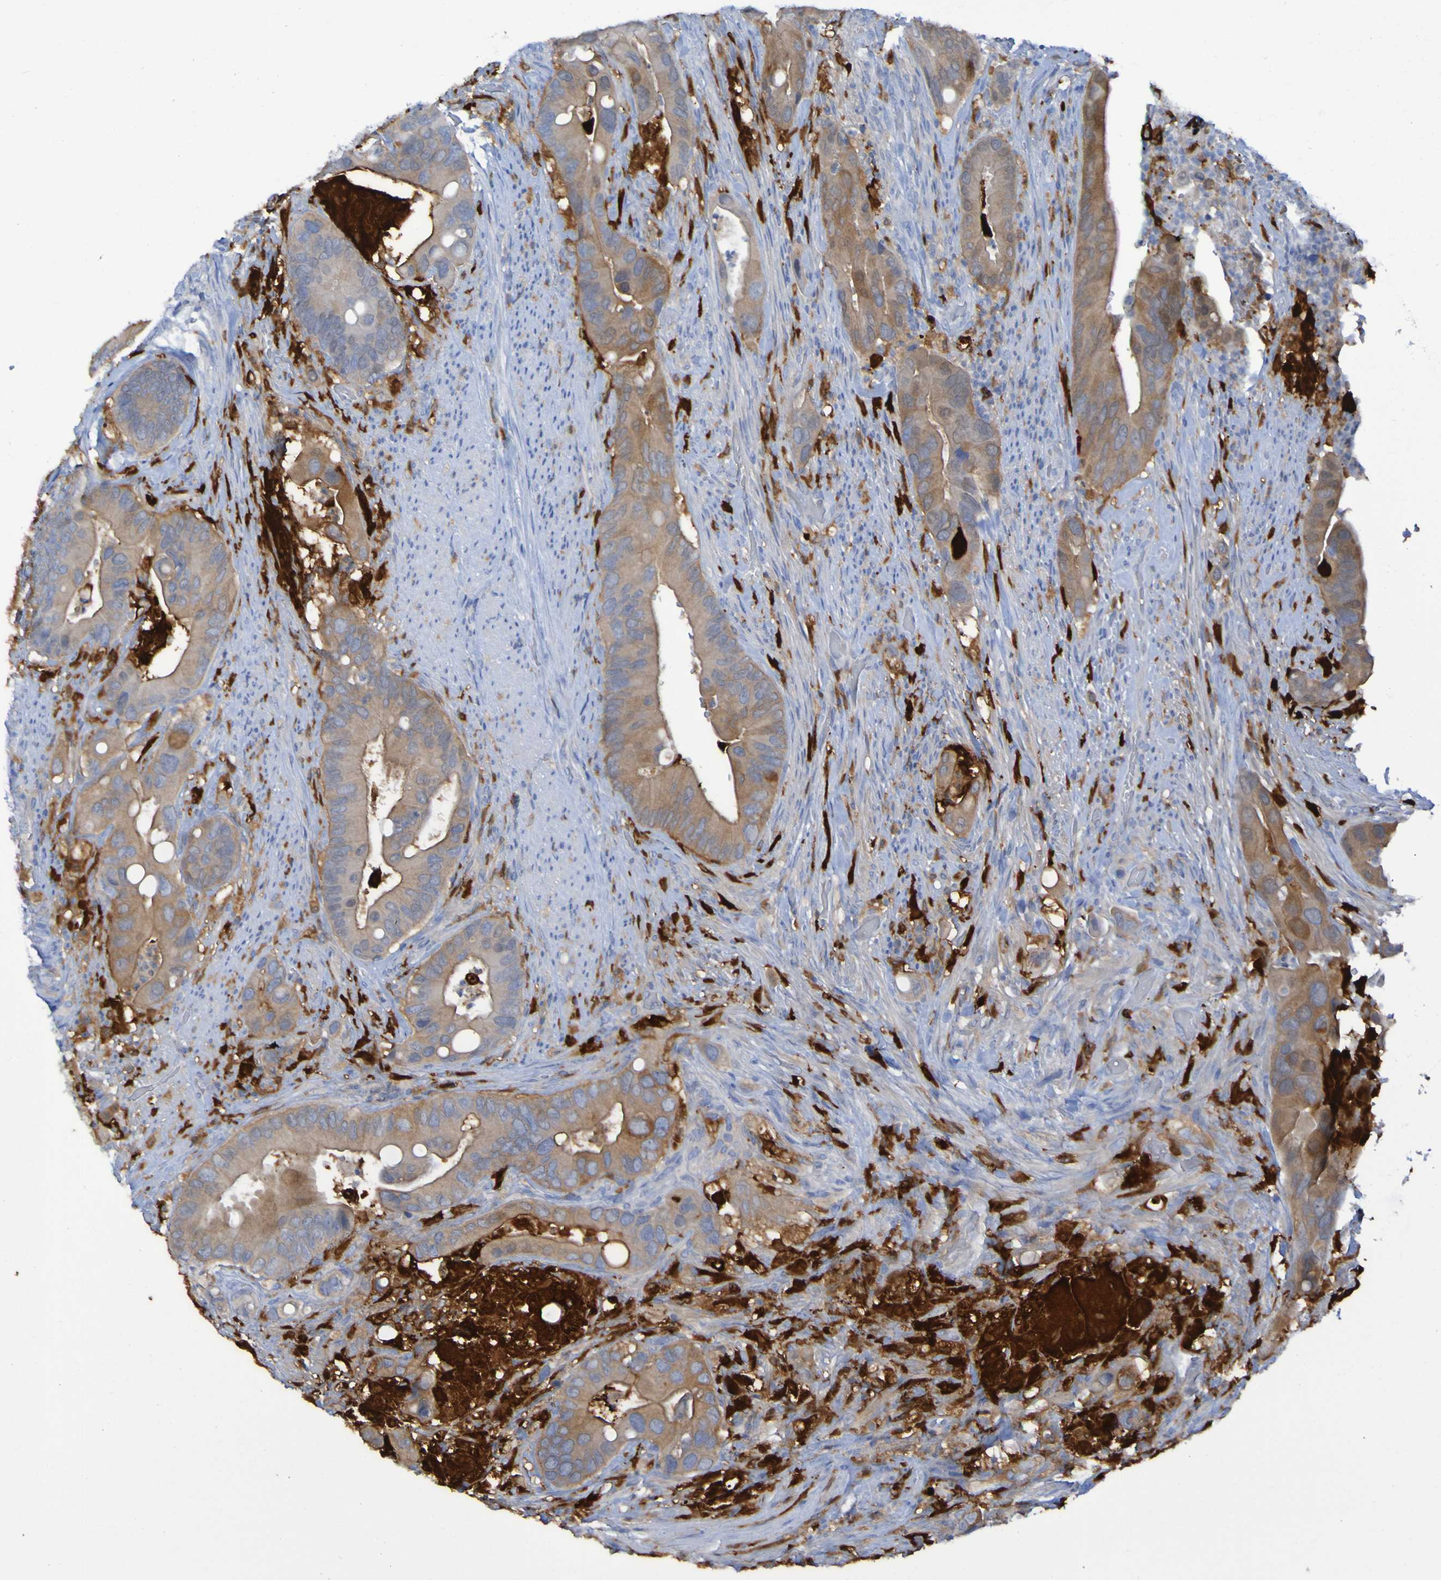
{"staining": {"intensity": "moderate", "quantity": ">75%", "location": "cytoplasmic/membranous"}, "tissue": "colorectal cancer", "cell_type": "Tumor cells", "image_type": "cancer", "snomed": [{"axis": "morphology", "description": "Adenocarcinoma, NOS"}, {"axis": "topography", "description": "Rectum"}], "caption": "Immunohistochemical staining of human colorectal cancer displays medium levels of moderate cytoplasmic/membranous staining in approximately >75% of tumor cells. (DAB IHC, brown staining for protein, blue staining for nuclei).", "gene": "MPPE1", "patient": {"sex": "female", "age": 57}}